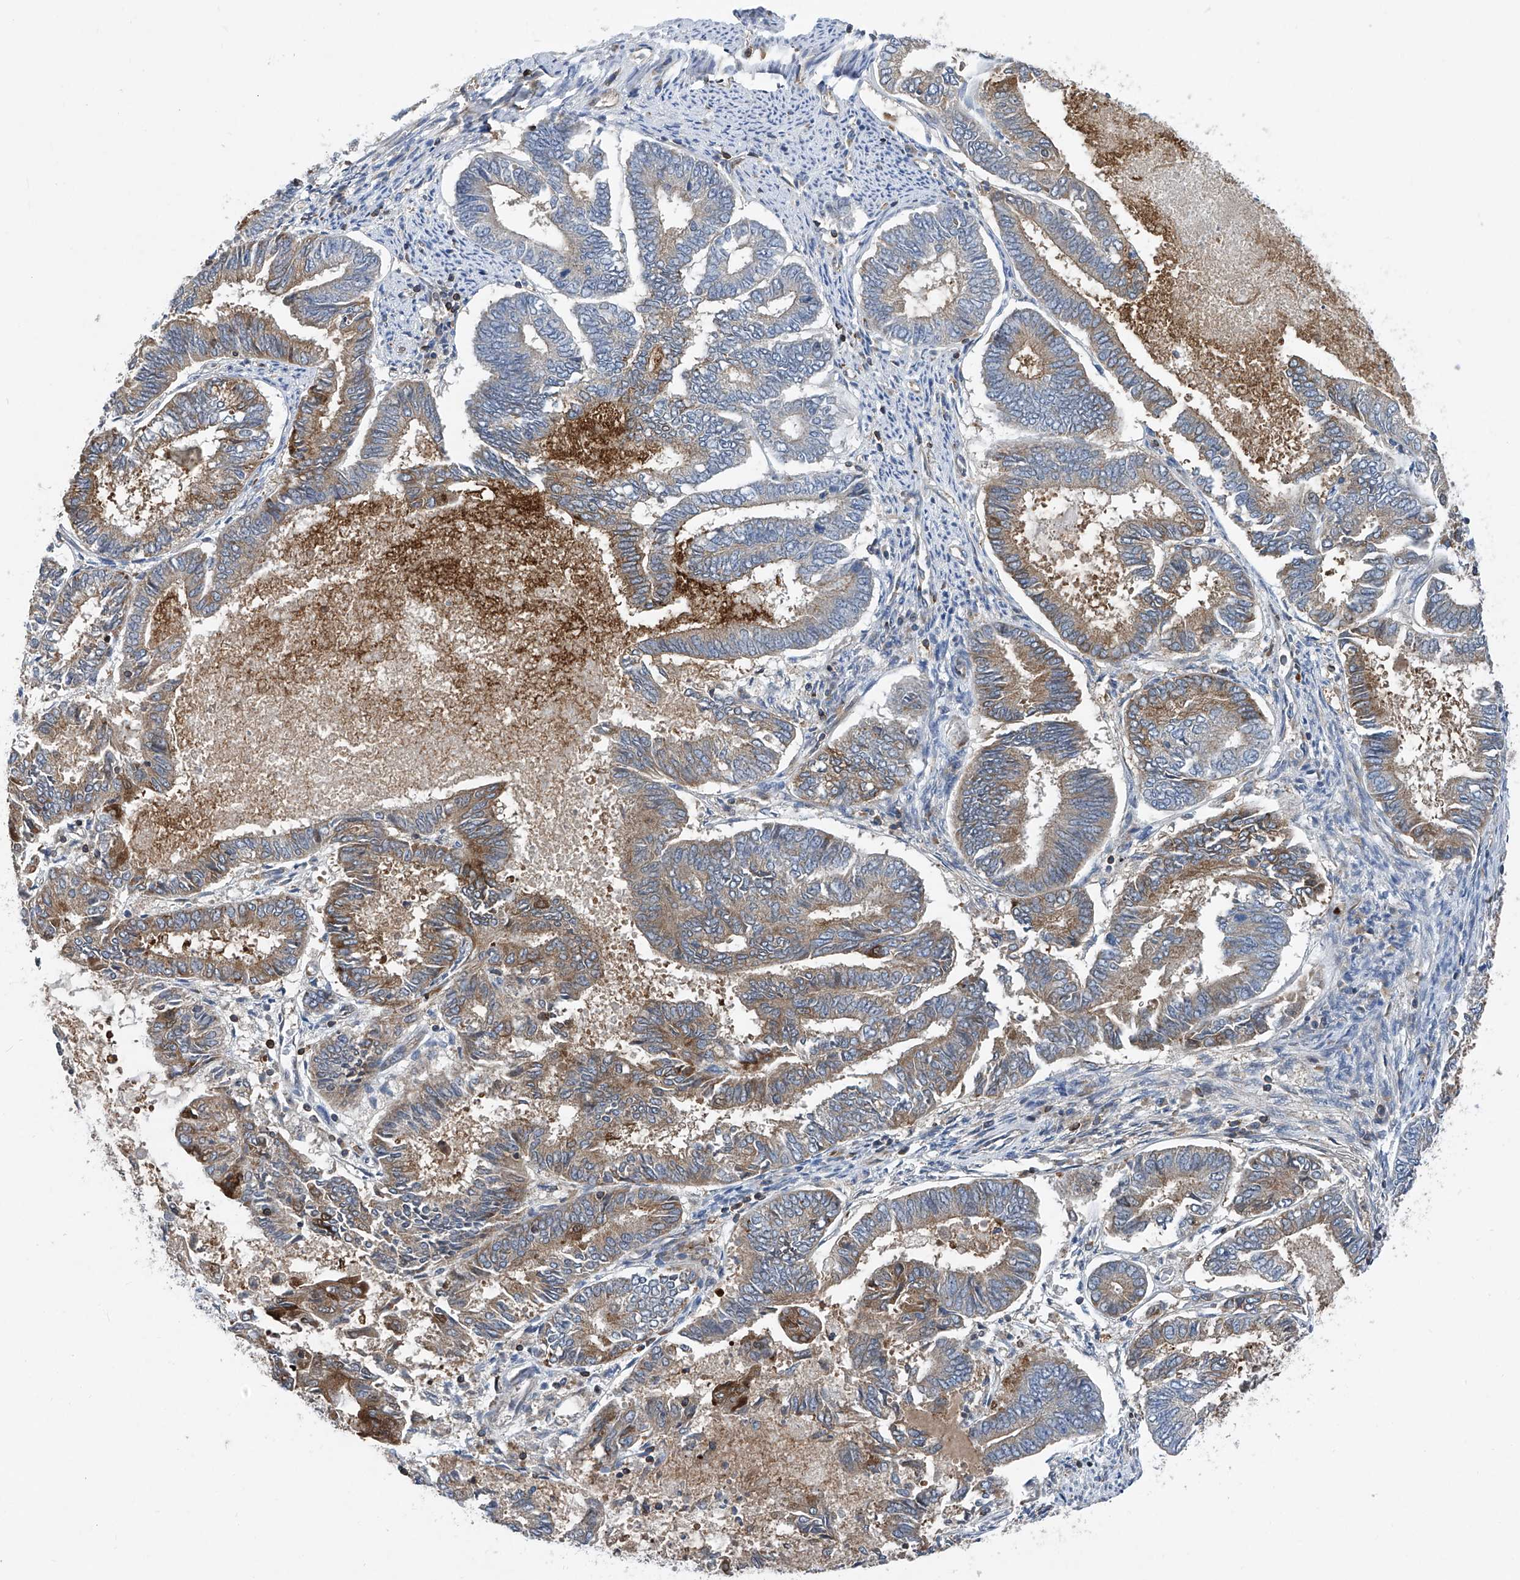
{"staining": {"intensity": "moderate", "quantity": "25%-75%", "location": "cytoplasmic/membranous"}, "tissue": "endometrial cancer", "cell_type": "Tumor cells", "image_type": "cancer", "snomed": [{"axis": "morphology", "description": "Adenocarcinoma, NOS"}, {"axis": "topography", "description": "Endometrium"}], "caption": "A high-resolution image shows IHC staining of adenocarcinoma (endometrial), which displays moderate cytoplasmic/membranous staining in approximately 25%-75% of tumor cells.", "gene": "TRIM38", "patient": {"sex": "female", "age": 86}}